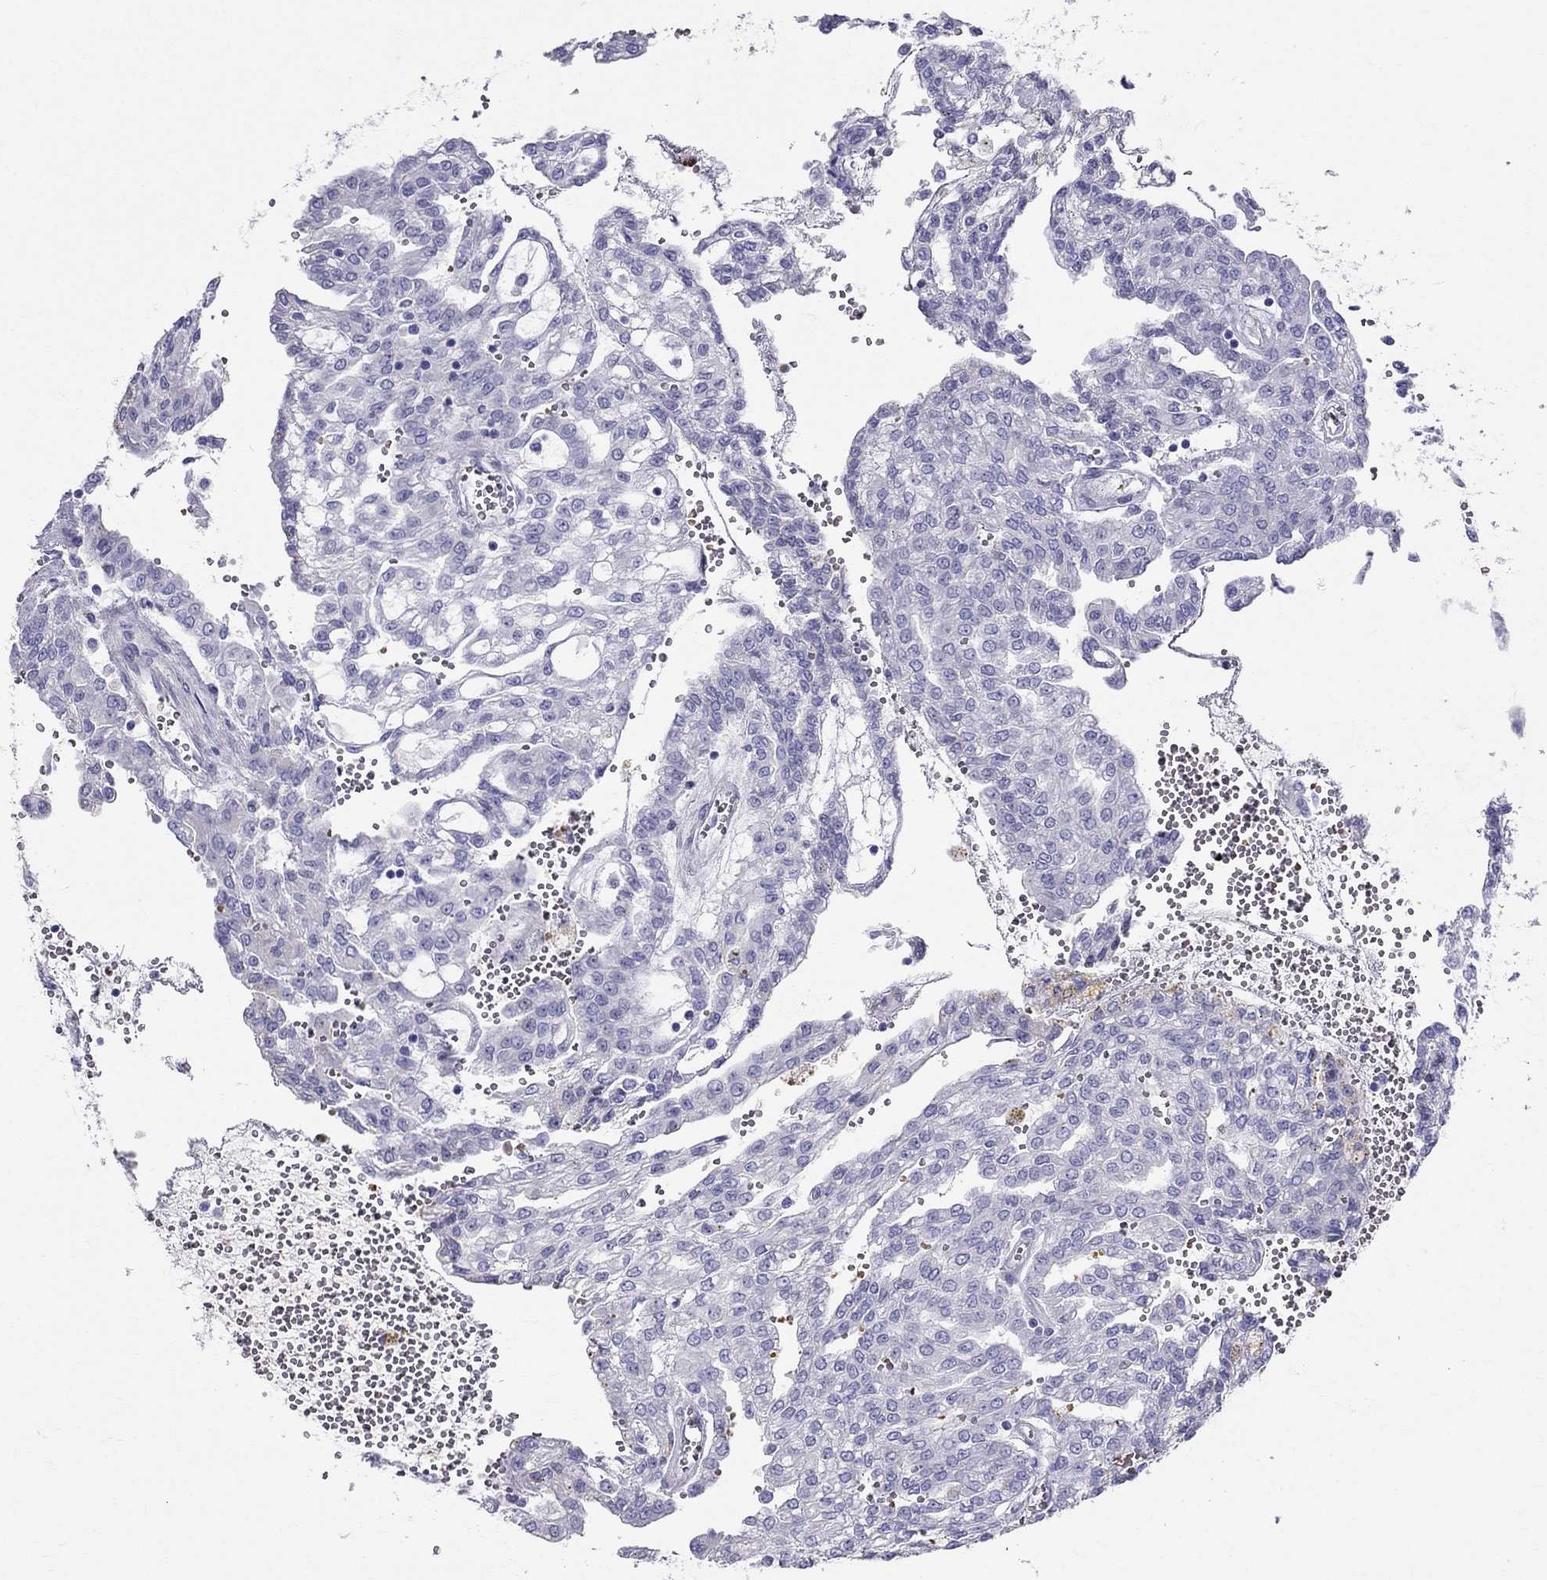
{"staining": {"intensity": "negative", "quantity": "none", "location": "none"}, "tissue": "renal cancer", "cell_type": "Tumor cells", "image_type": "cancer", "snomed": [{"axis": "morphology", "description": "Adenocarcinoma, NOS"}, {"axis": "topography", "description": "Kidney"}], "caption": "Renal cancer was stained to show a protein in brown. There is no significant staining in tumor cells. (DAB immunohistochemistry (IHC), high magnification).", "gene": "DNAAF6", "patient": {"sex": "male", "age": 63}}